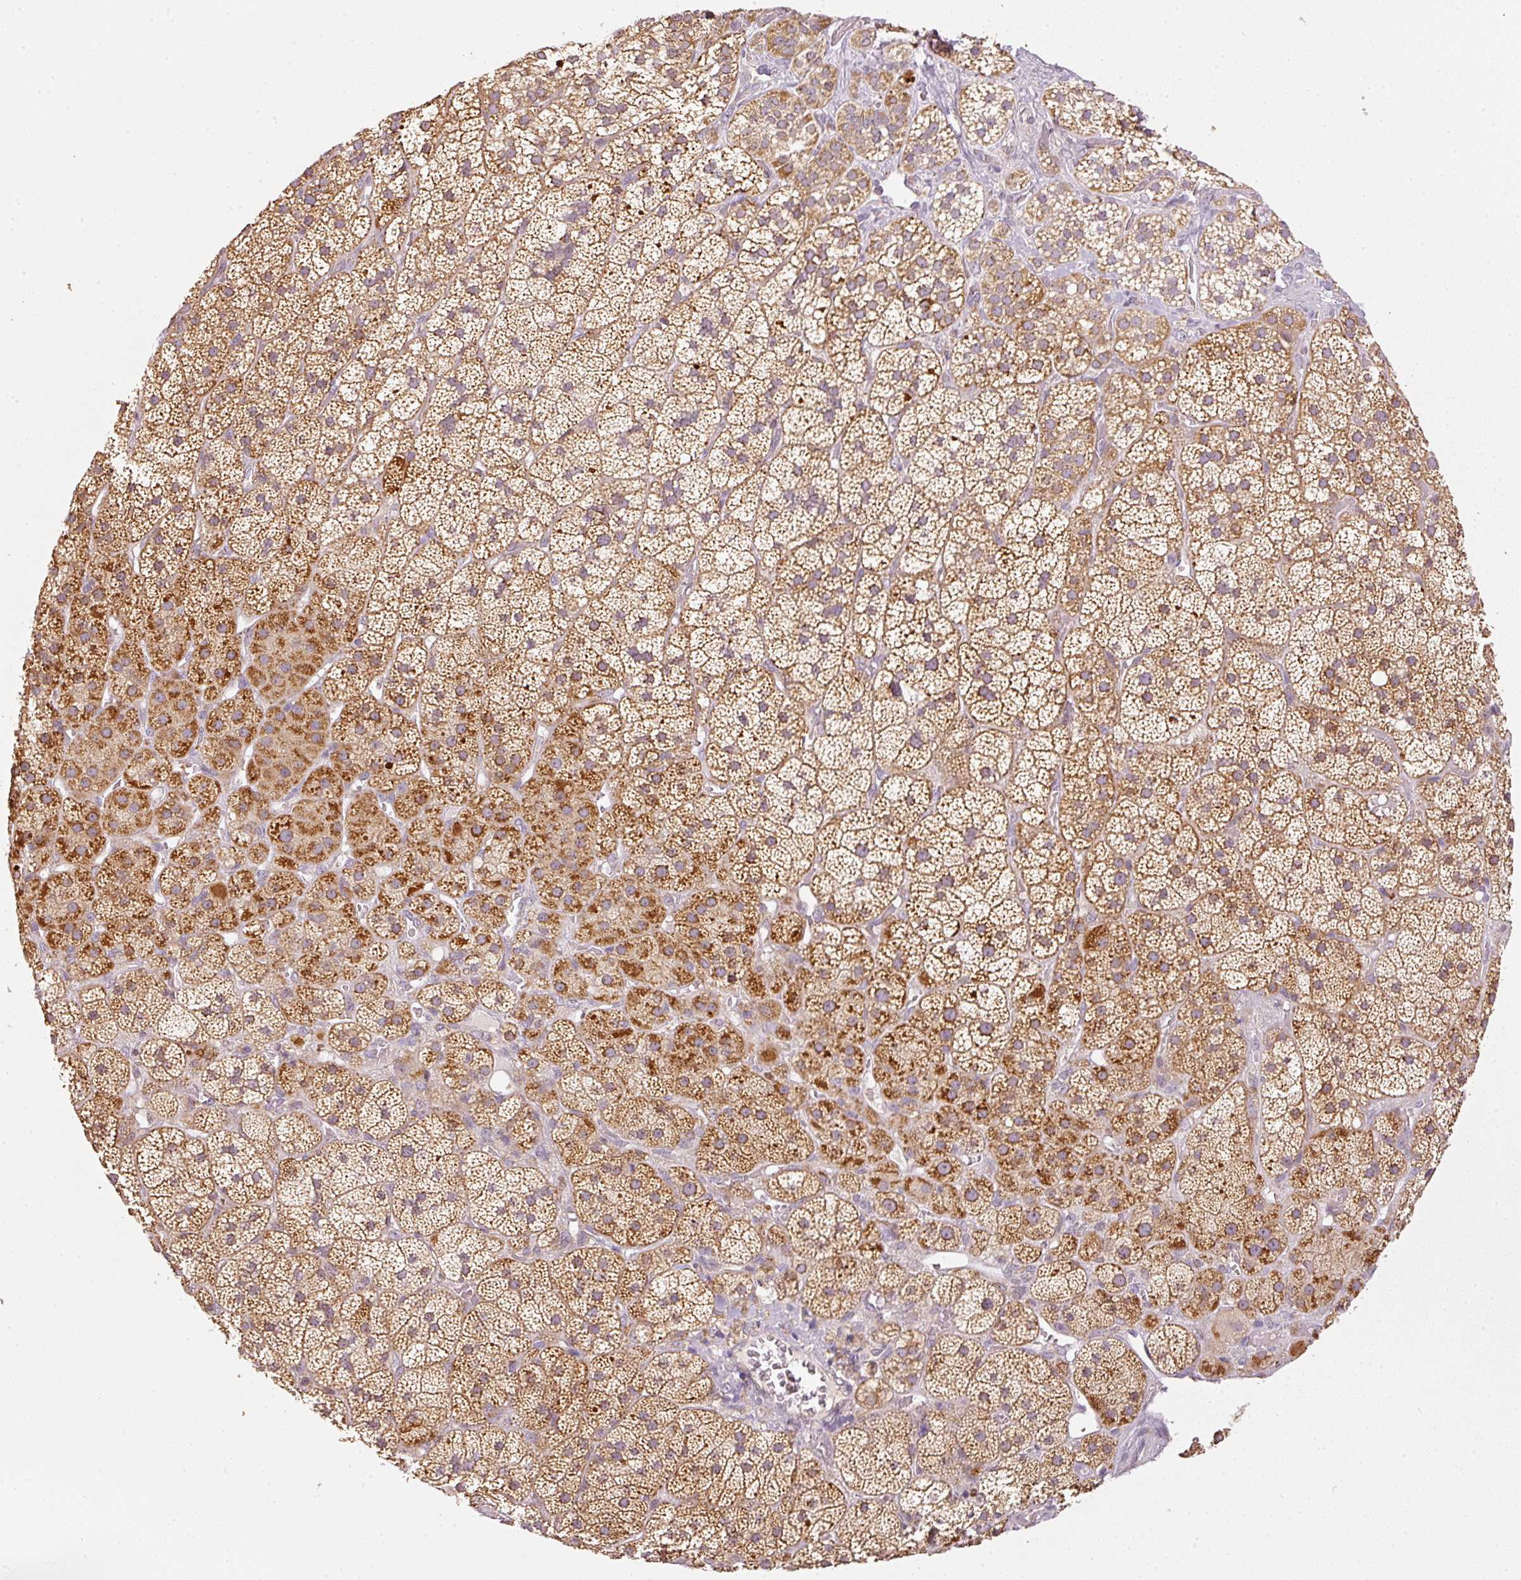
{"staining": {"intensity": "strong", "quantity": "25%-75%", "location": "cytoplasmic/membranous"}, "tissue": "adrenal gland", "cell_type": "Glandular cells", "image_type": "normal", "snomed": [{"axis": "morphology", "description": "Normal tissue, NOS"}, {"axis": "topography", "description": "Adrenal gland"}], "caption": "Unremarkable adrenal gland displays strong cytoplasmic/membranous expression in approximately 25%-75% of glandular cells (Stains: DAB in brown, nuclei in blue, Microscopy: brightfield microscopy at high magnification)..", "gene": "MTHFD1L", "patient": {"sex": "male", "age": 57}}